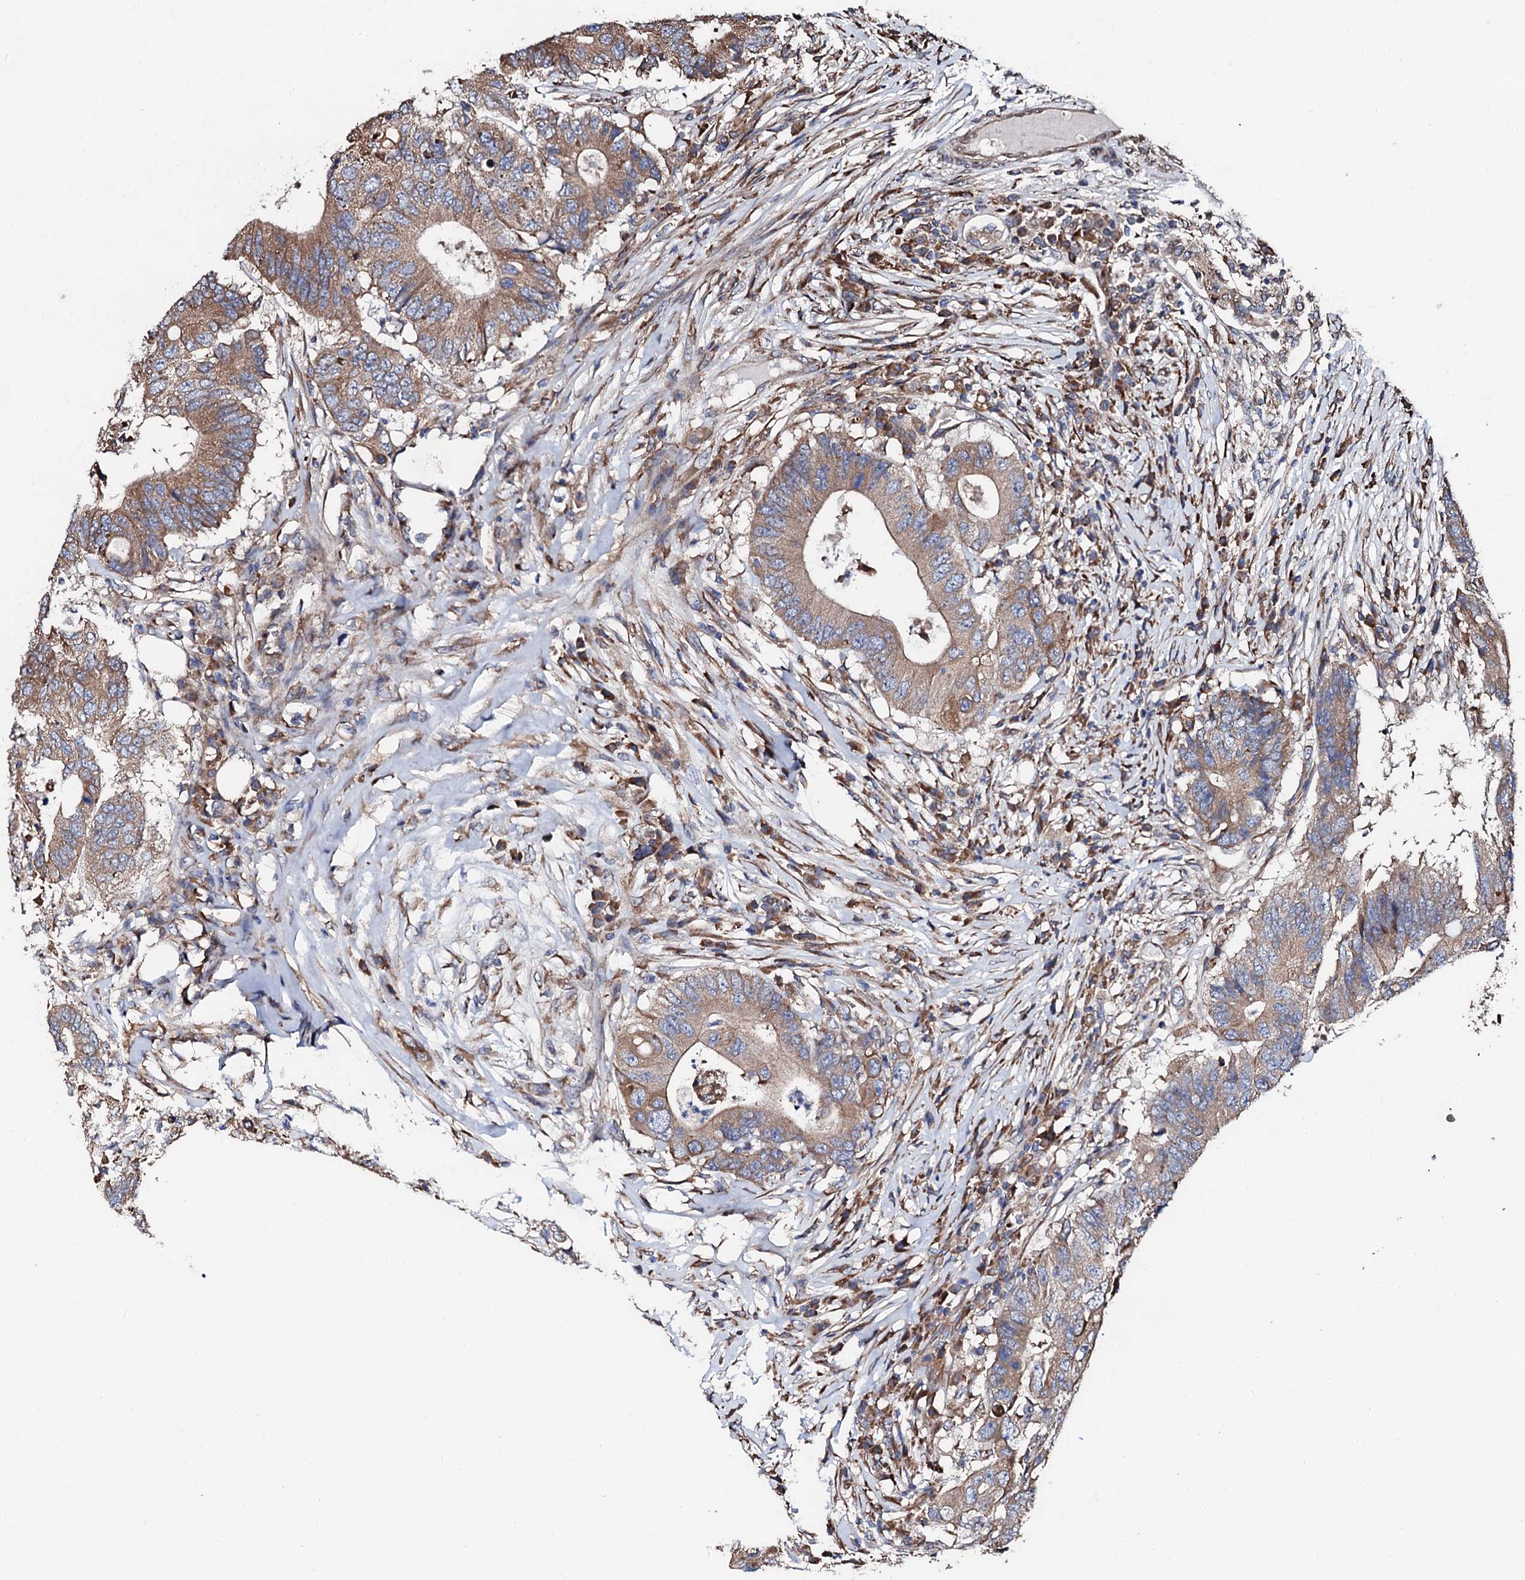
{"staining": {"intensity": "moderate", "quantity": ">75%", "location": "cytoplasmic/membranous"}, "tissue": "colorectal cancer", "cell_type": "Tumor cells", "image_type": "cancer", "snomed": [{"axis": "morphology", "description": "Adenocarcinoma, NOS"}, {"axis": "topography", "description": "Colon"}], "caption": "Tumor cells reveal medium levels of moderate cytoplasmic/membranous expression in about >75% of cells in human colorectal cancer.", "gene": "CKAP5", "patient": {"sex": "male", "age": 71}}